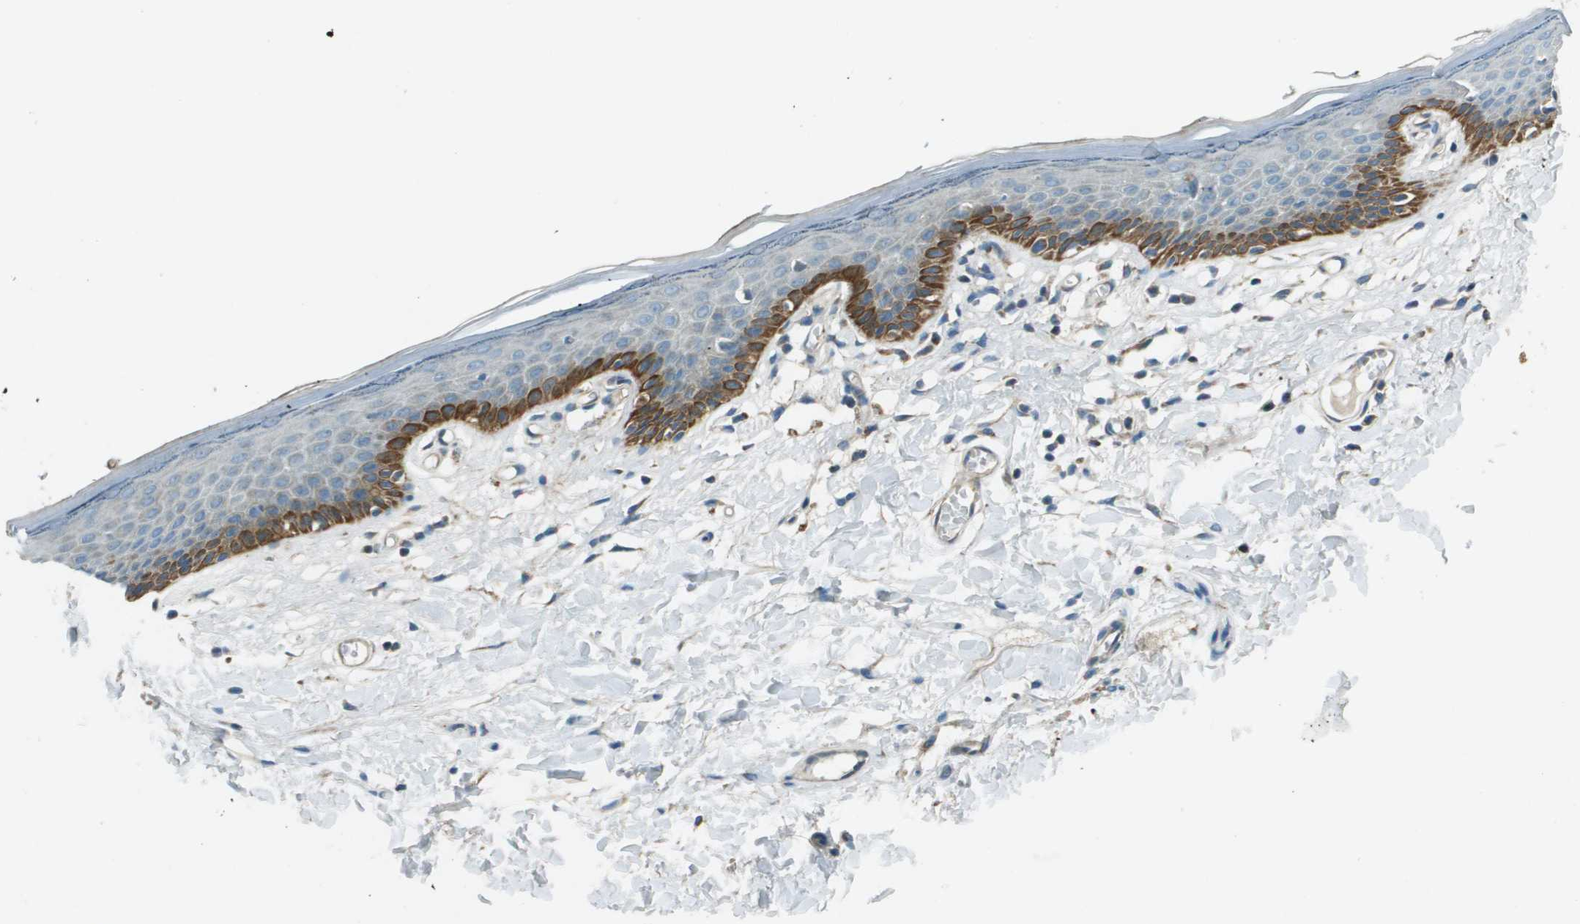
{"staining": {"intensity": "strong", "quantity": "<25%", "location": "cytoplasmic/membranous"}, "tissue": "skin", "cell_type": "Epidermal cells", "image_type": "normal", "snomed": [{"axis": "morphology", "description": "Normal tissue, NOS"}, {"axis": "topography", "description": "Vulva"}], "caption": "Immunohistochemistry image of normal skin: skin stained using immunohistochemistry reveals medium levels of strong protein expression localized specifically in the cytoplasmic/membranous of epidermal cells, appearing as a cytoplasmic/membranous brown color.", "gene": "MIGA1", "patient": {"sex": "female", "age": 54}}